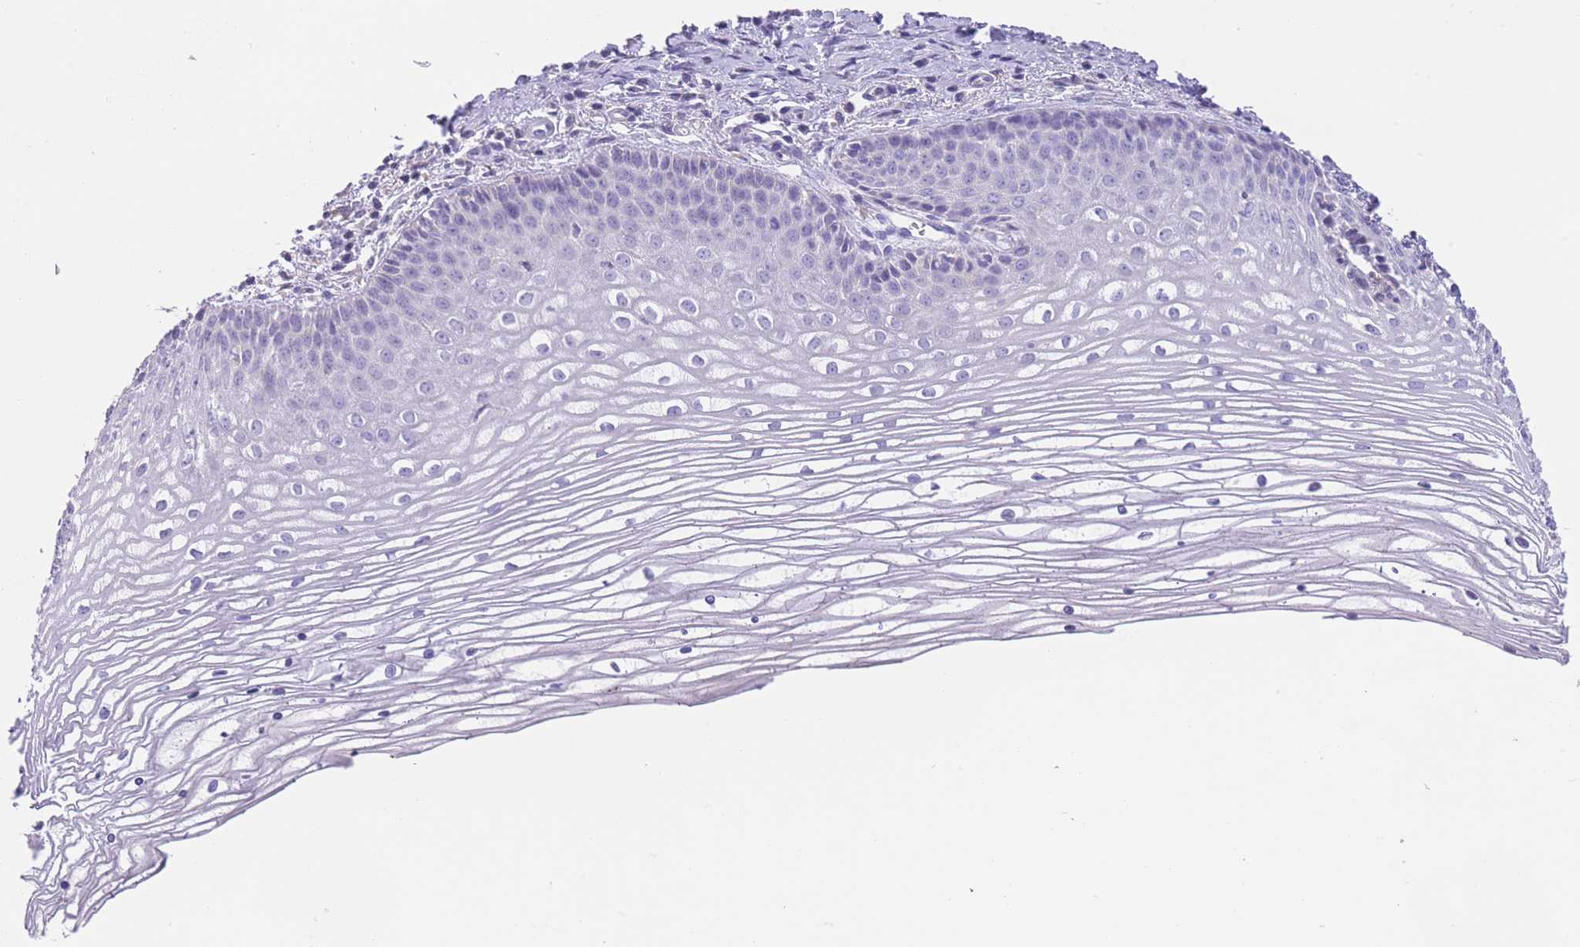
{"staining": {"intensity": "negative", "quantity": "none", "location": "none"}, "tissue": "cervix", "cell_type": "Glandular cells", "image_type": "normal", "snomed": [{"axis": "morphology", "description": "Normal tissue, NOS"}, {"axis": "topography", "description": "Cervix"}], "caption": "The immunohistochemistry image has no significant expression in glandular cells of cervix. Nuclei are stained in blue.", "gene": "ENSG00000289258", "patient": {"sex": "female", "age": 47}}